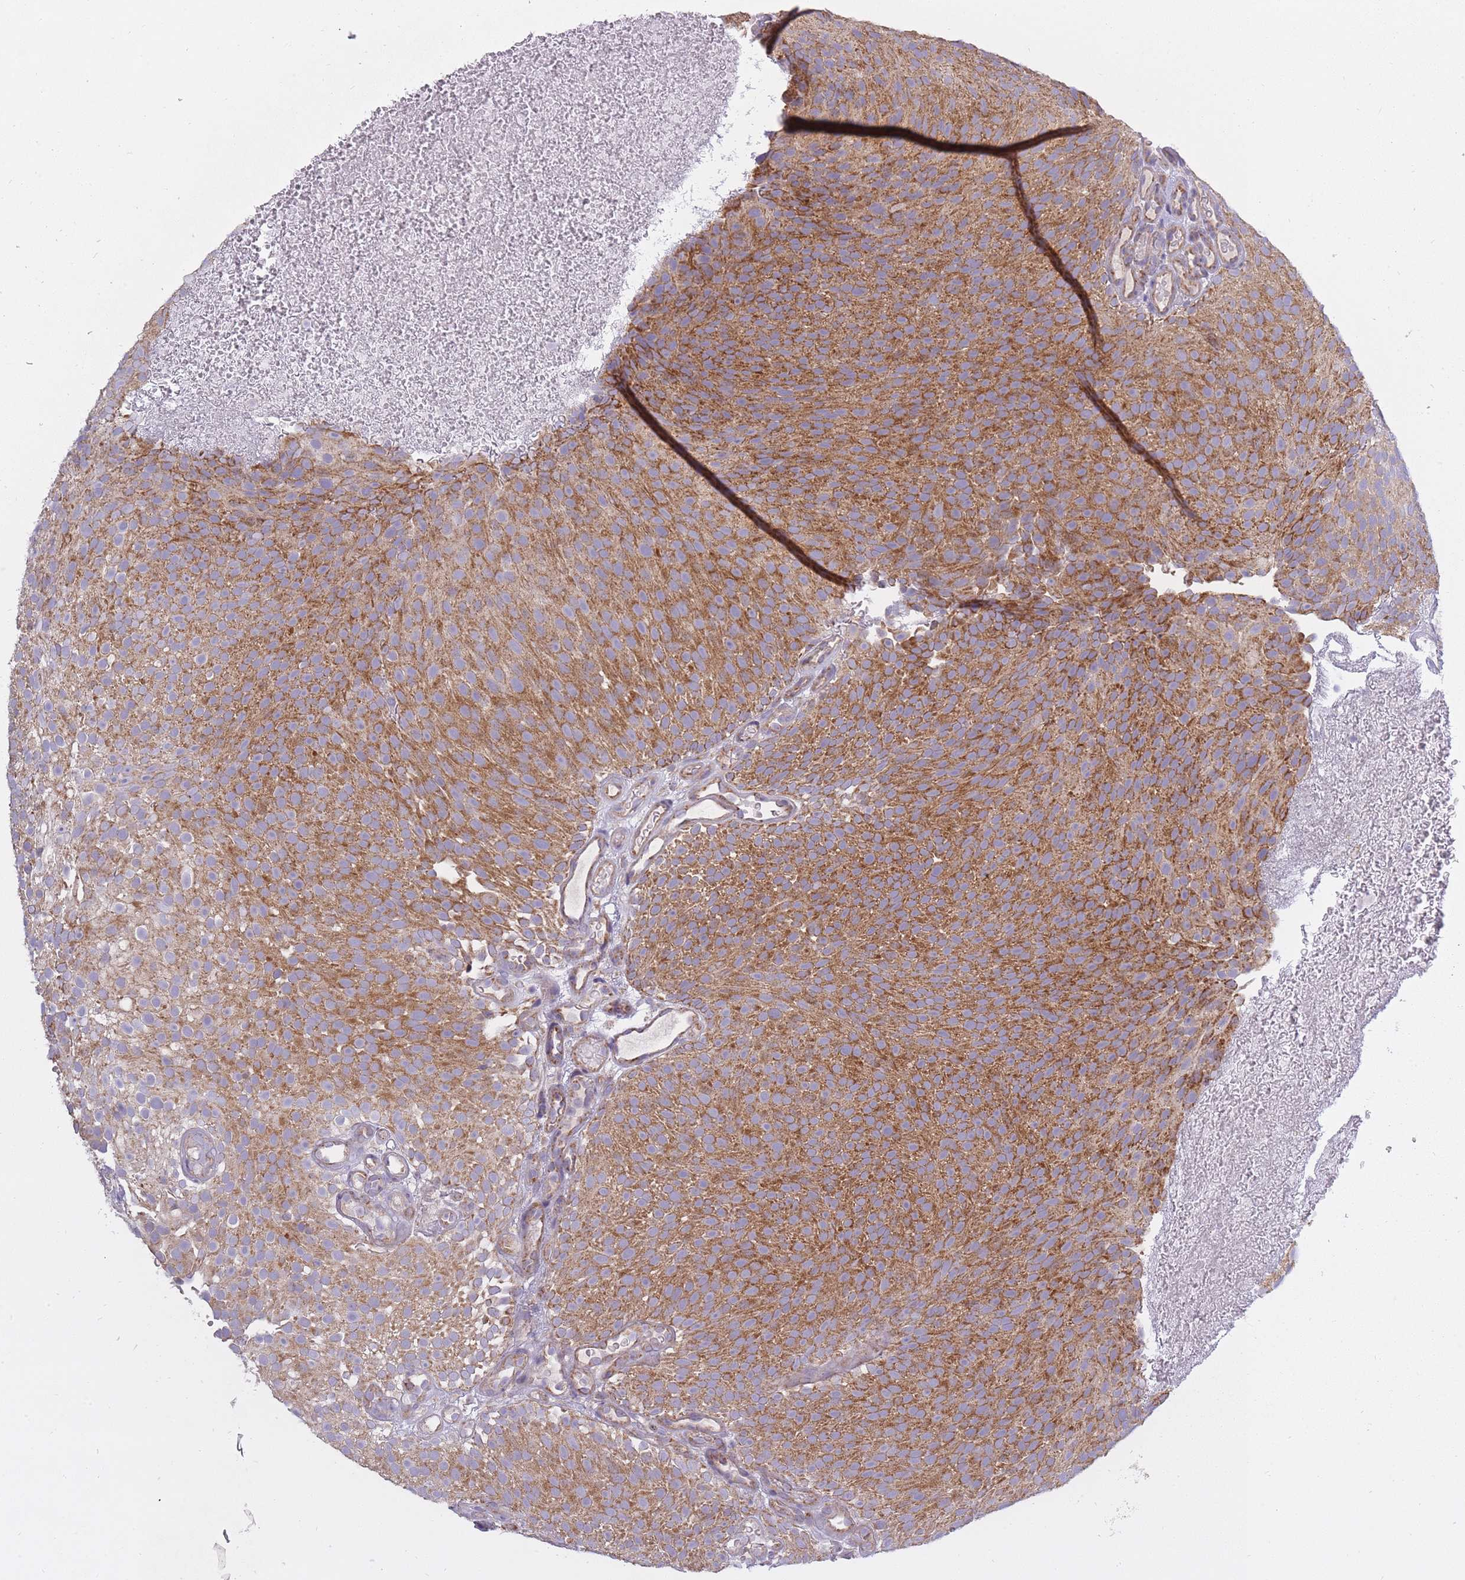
{"staining": {"intensity": "moderate", "quantity": ">75%", "location": "cytoplasmic/membranous"}, "tissue": "urothelial cancer", "cell_type": "Tumor cells", "image_type": "cancer", "snomed": [{"axis": "morphology", "description": "Urothelial carcinoma, Low grade"}, {"axis": "topography", "description": "Urinary bladder"}], "caption": "An IHC micrograph of neoplastic tissue is shown. Protein staining in brown highlights moderate cytoplasmic/membranous positivity in low-grade urothelial carcinoma within tumor cells. Nuclei are stained in blue.", "gene": "ALKBH4", "patient": {"sex": "male", "age": 78}}